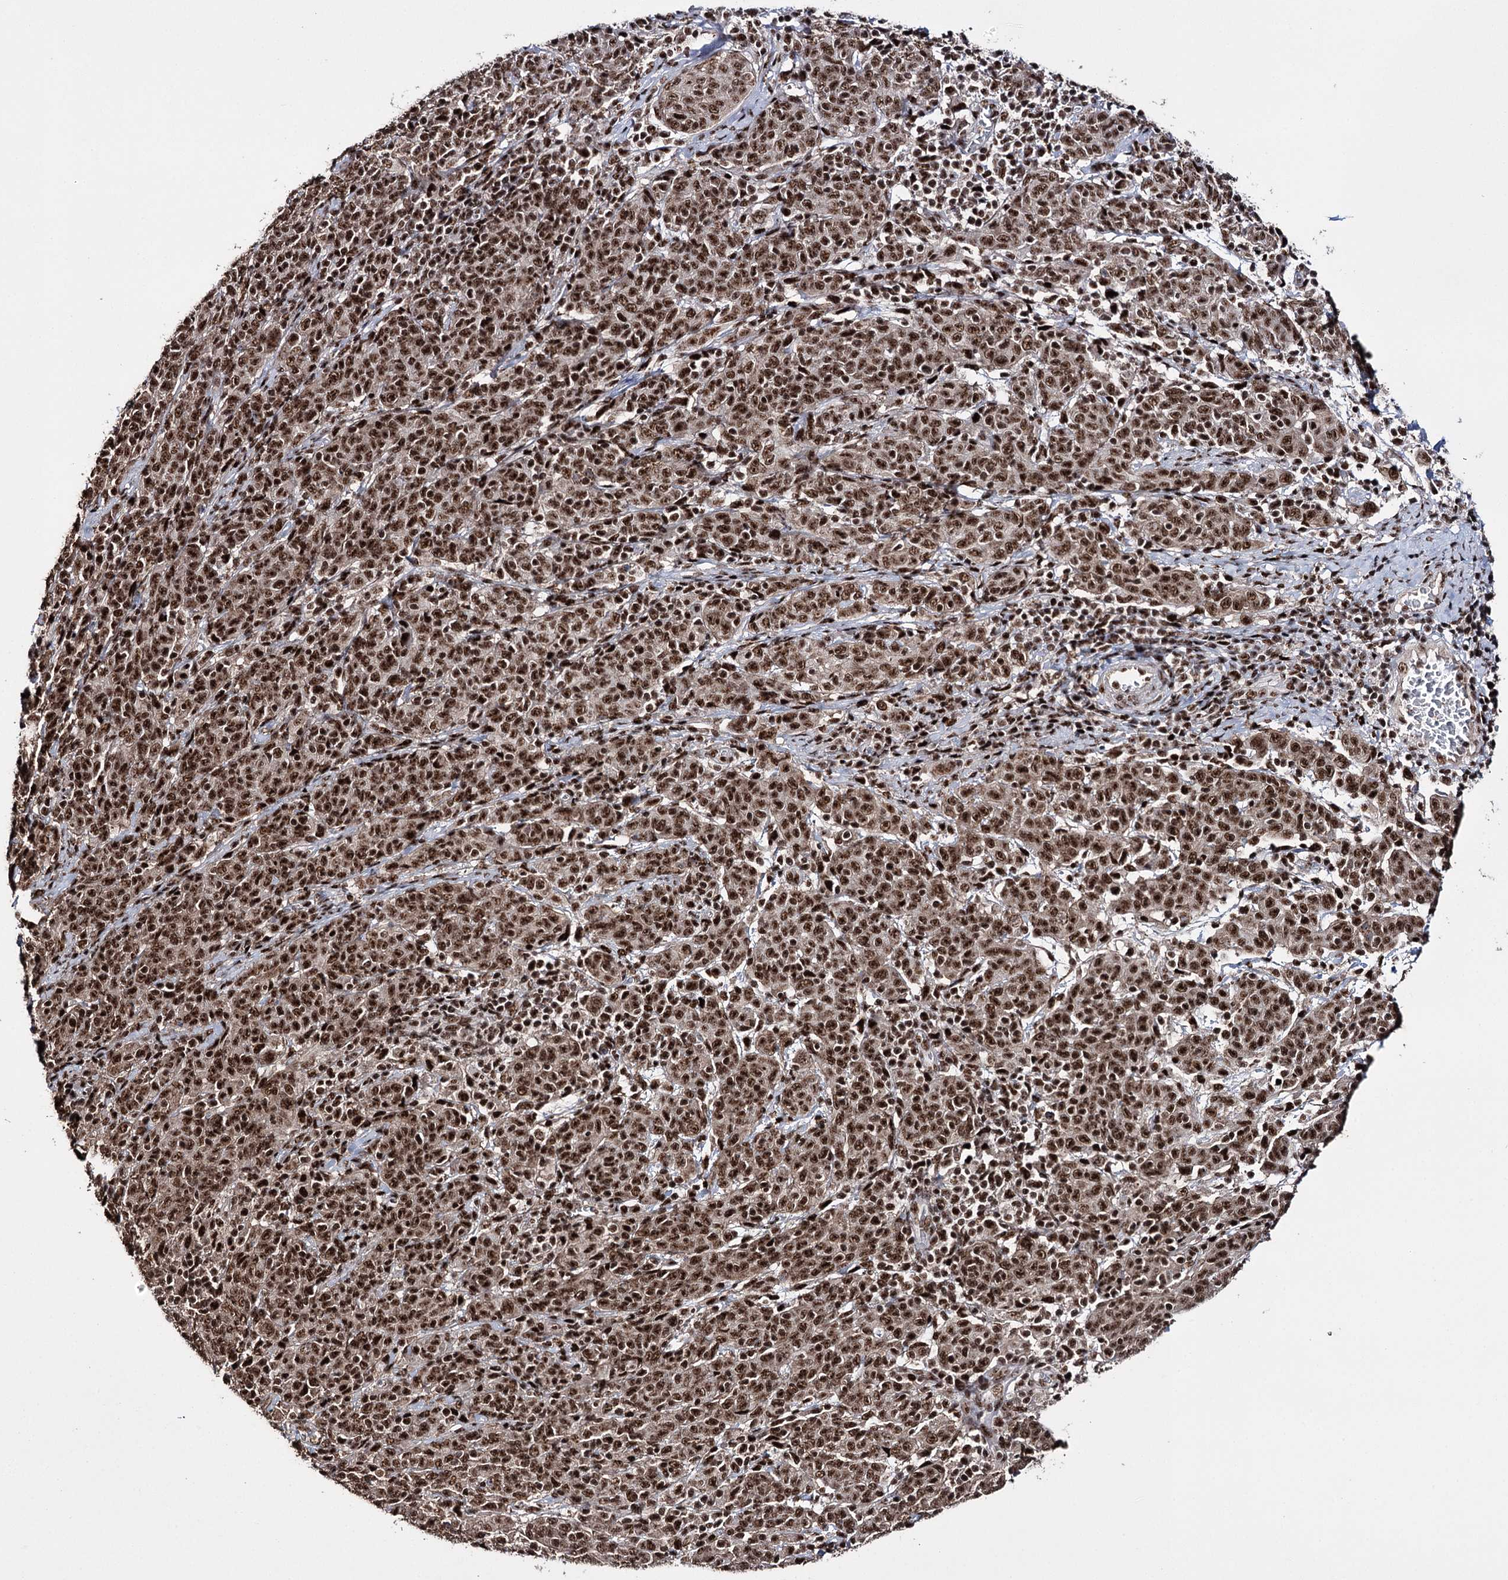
{"staining": {"intensity": "strong", "quantity": ">75%", "location": "nuclear"}, "tissue": "cervical cancer", "cell_type": "Tumor cells", "image_type": "cancer", "snomed": [{"axis": "morphology", "description": "Squamous cell carcinoma, NOS"}, {"axis": "topography", "description": "Cervix"}], "caption": "Strong nuclear positivity for a protein is present in about >75% of tumor cells of cervical cancer (squamous cell carcinoma) using immunohistochemistry.", "gene": "PRPF40A", "patient": {"sex": "female", "age": 67}}